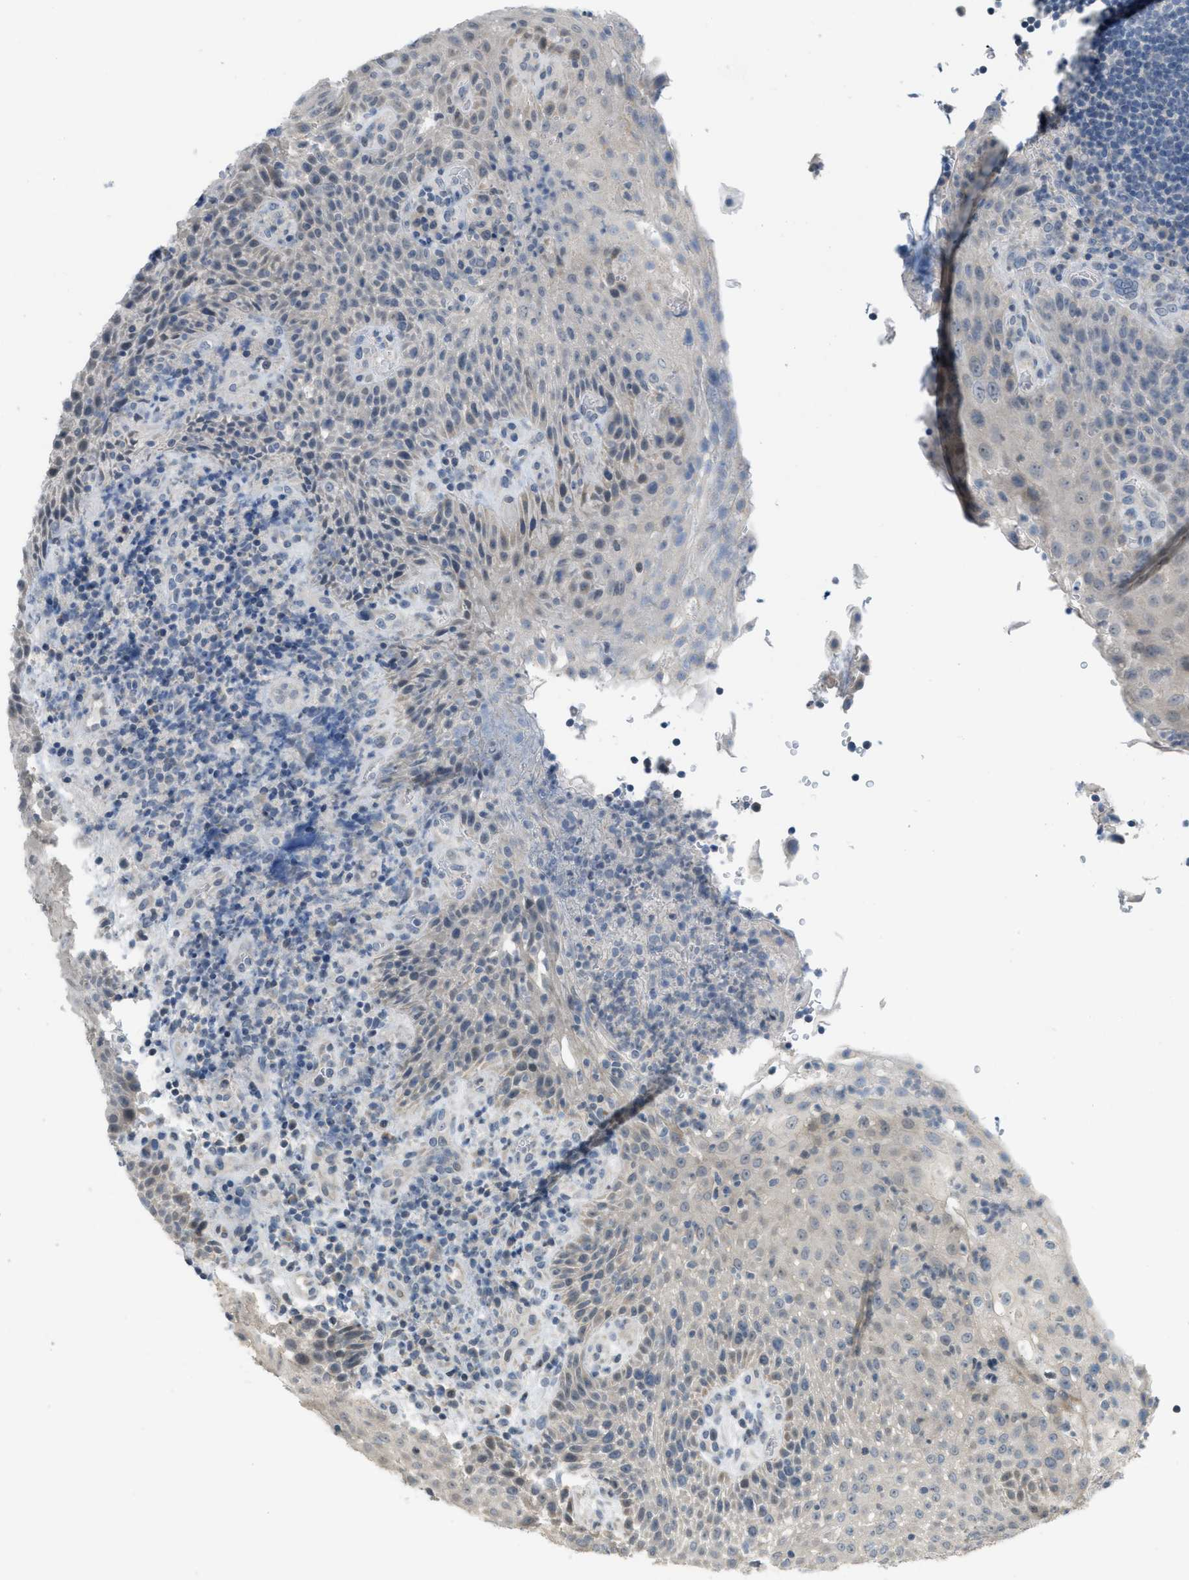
{"staining": {"intensity": "weak", "quantity": "<25%", "location": "cytoplasmic/membranous,nuclear"}, "tissue": "lymphoma", "cell_type": "Tumor cells", "image_type": "cancer", "snomed": [{"axis": "morphology", "description": "Malignant lymphoma, non-Hodgkin's type, High grade"}, {"axis": "topography", "description": "Tonsil"}], "caption": "Tumor cells are negative for brown protein staining in lymphoma.", "gene": "TXNDC2", "patient": {"sex": "female", "age": 36}}